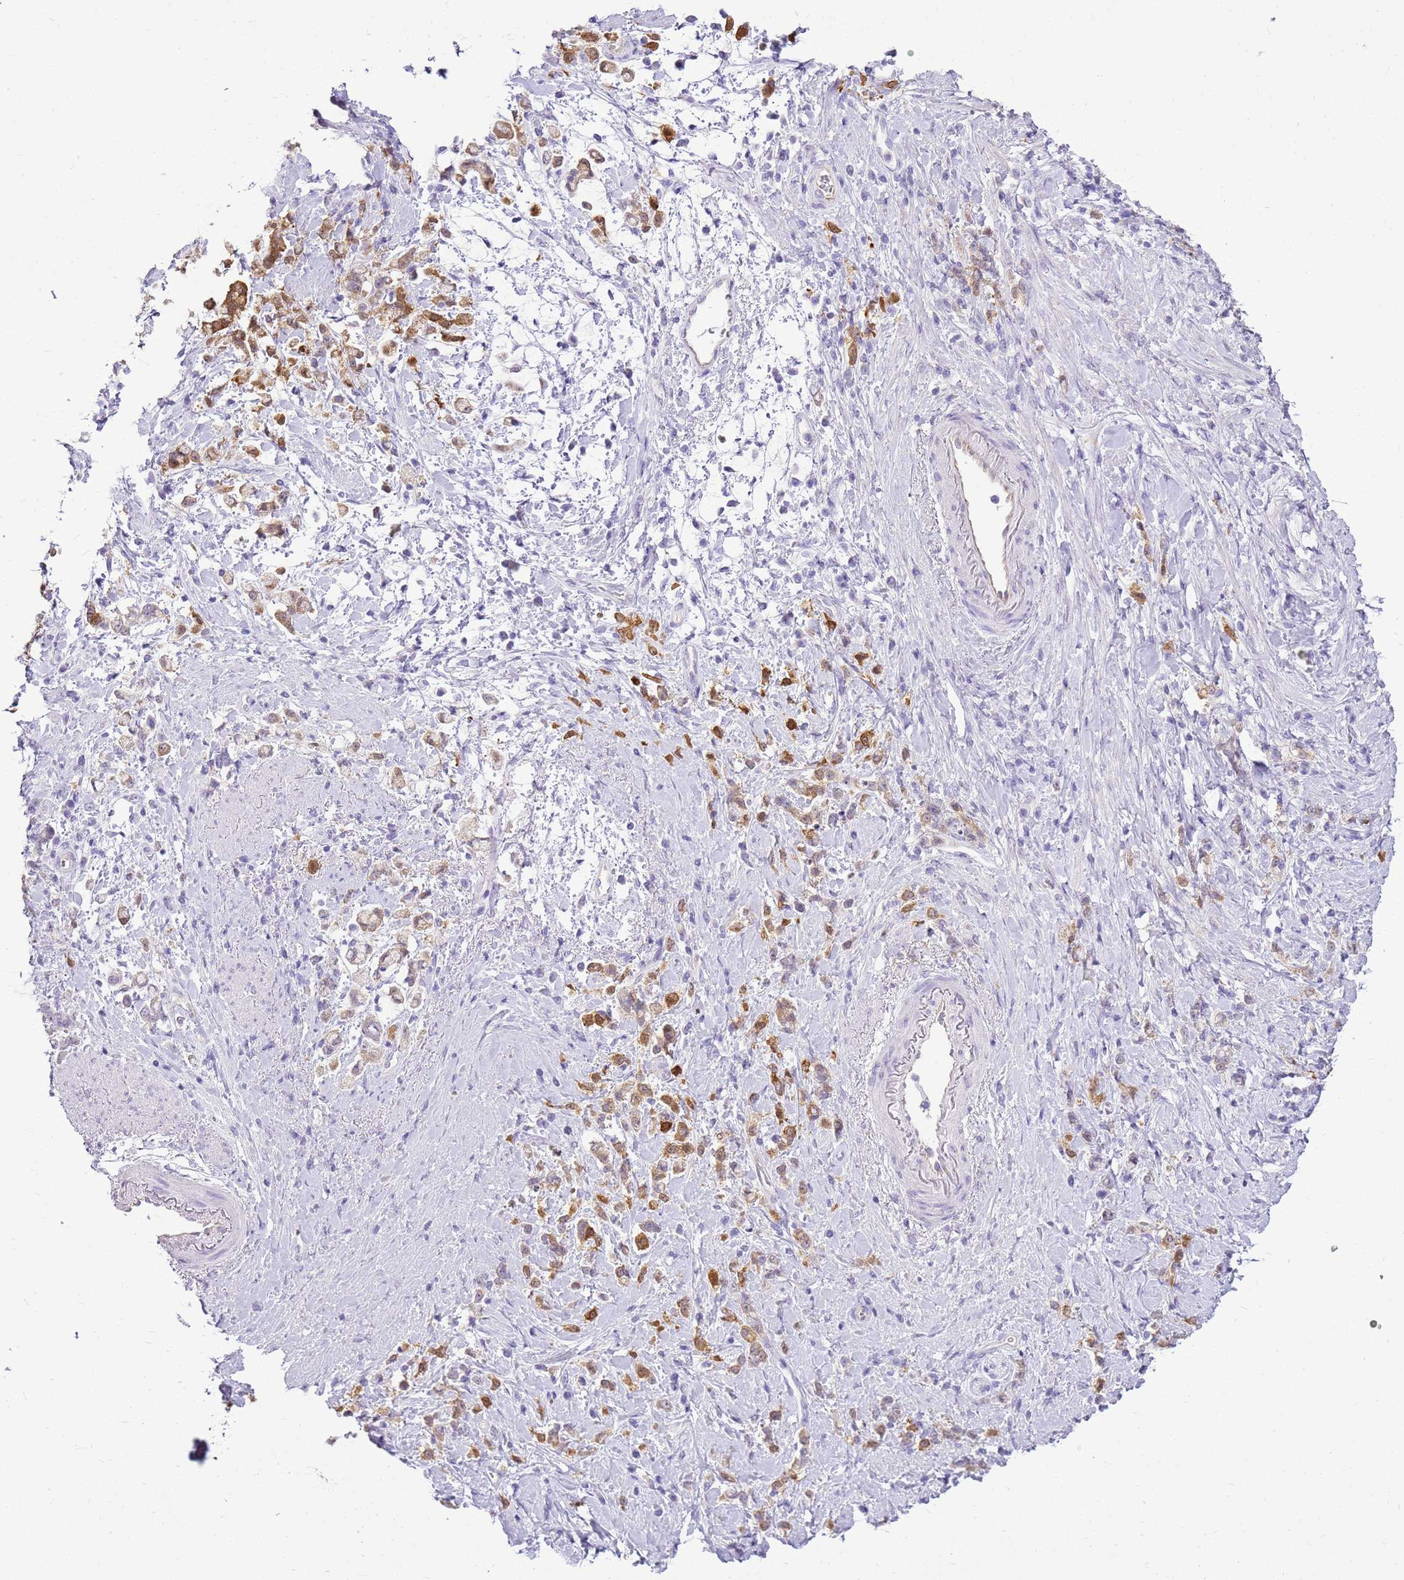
{"staining": {"intensity": "moderate", "quantity": ">75%", "location": "cytoplasmic/membranous"}, "tissue": "stomach cancer", "cell_type": "Tumor cells", "image_type": "cancer", "snomed": [{"axis": "morphology", "description": "Adenocarcinoma, NOS"}, {"axis": "topography", "description": "Stomach"}], "caption": "Tumor cells show medium levels of moderate cytoplasmic/membranous positivity in approximately >75% of cells in human stomach adenocarcinoma. (DAB (3,3'-diaminobenzidine) IHC with brightfield microscopy, high magnification).", "gene": "SULT1E1", "patient": {"sex": "female", "age": 60}}